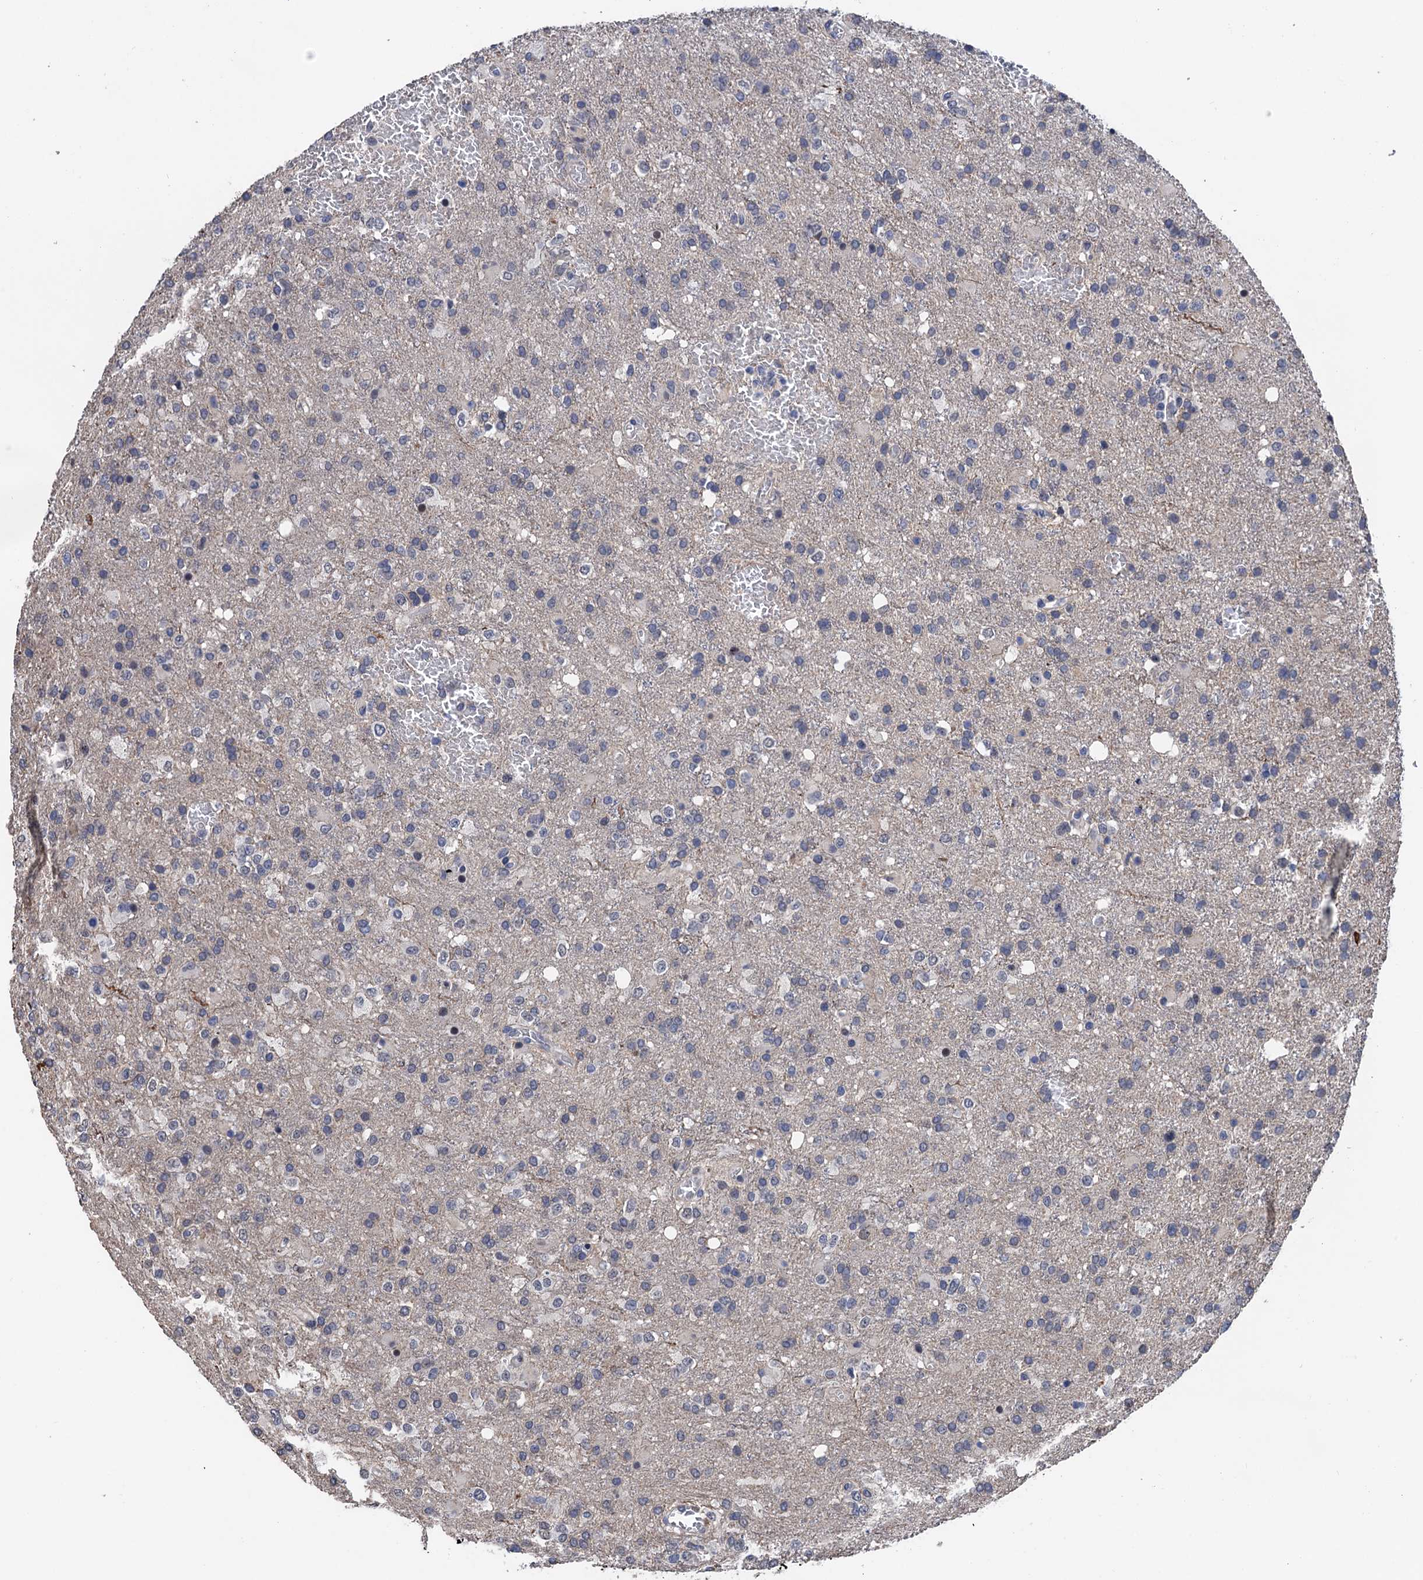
{"staining": {"intensity": "negative", "quantity": "none", "location": "none"}, "tissue": "glioma", "cell_type": "Tumor cells", "image_type": "cancer", "snomed": [{"axis": "morphology", "description": "Glioma, malignant, High grade"}, {"axis": "topography", "description": "Brain"}], "caption": "An immunohistochemistry (IHC) photomicrograph of glioma is shown. There is no staining in tumor cells of glioma. (DAB (3,3'-diaminobenzidine) IHC, high magnification).", "gene": "ART5", "patient": {"sex": "female", "age": 74}}